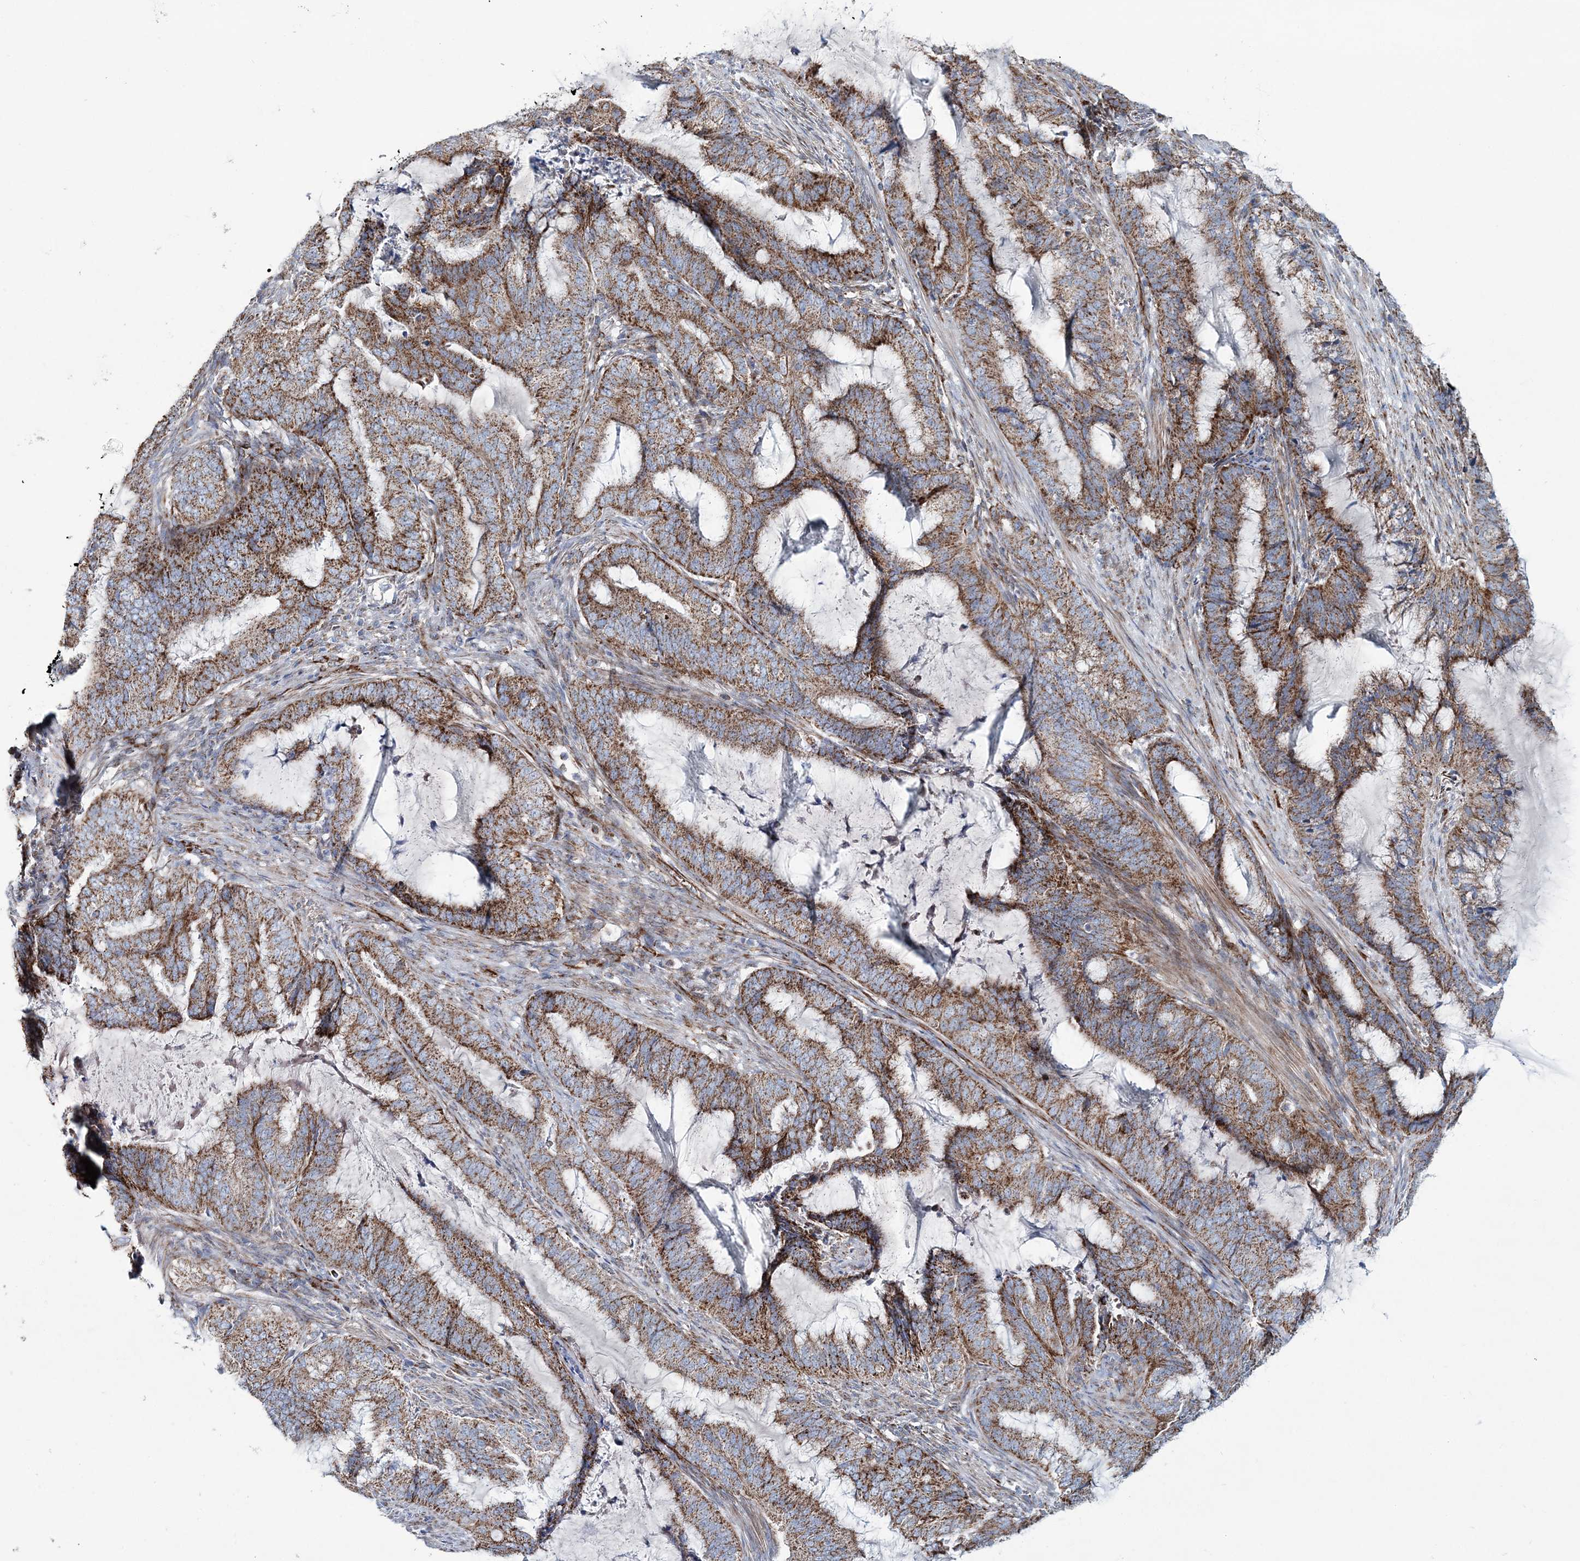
{"staining": {"intensity": "moderate", "quantity": ">75%", "location": "cytoplasmic/membranous"}, "tissue": "endometrial cancer", "cell_type": "Tumor cells", "image_type": "cancer", "snomed": [{"axis": "morphology", "description": "Adenocarcinoma, NOS"}, {"axis": "topography", "description": "Endometrium"}], "caption": "Protein expression analysis of human endometrial adenocarcinoma reveals moderate cytoplasmic/membranous expression in about >75% of tumor cells.", "gene": "ARHGAP6", "patient": {"sex": "female", "age": 51}}